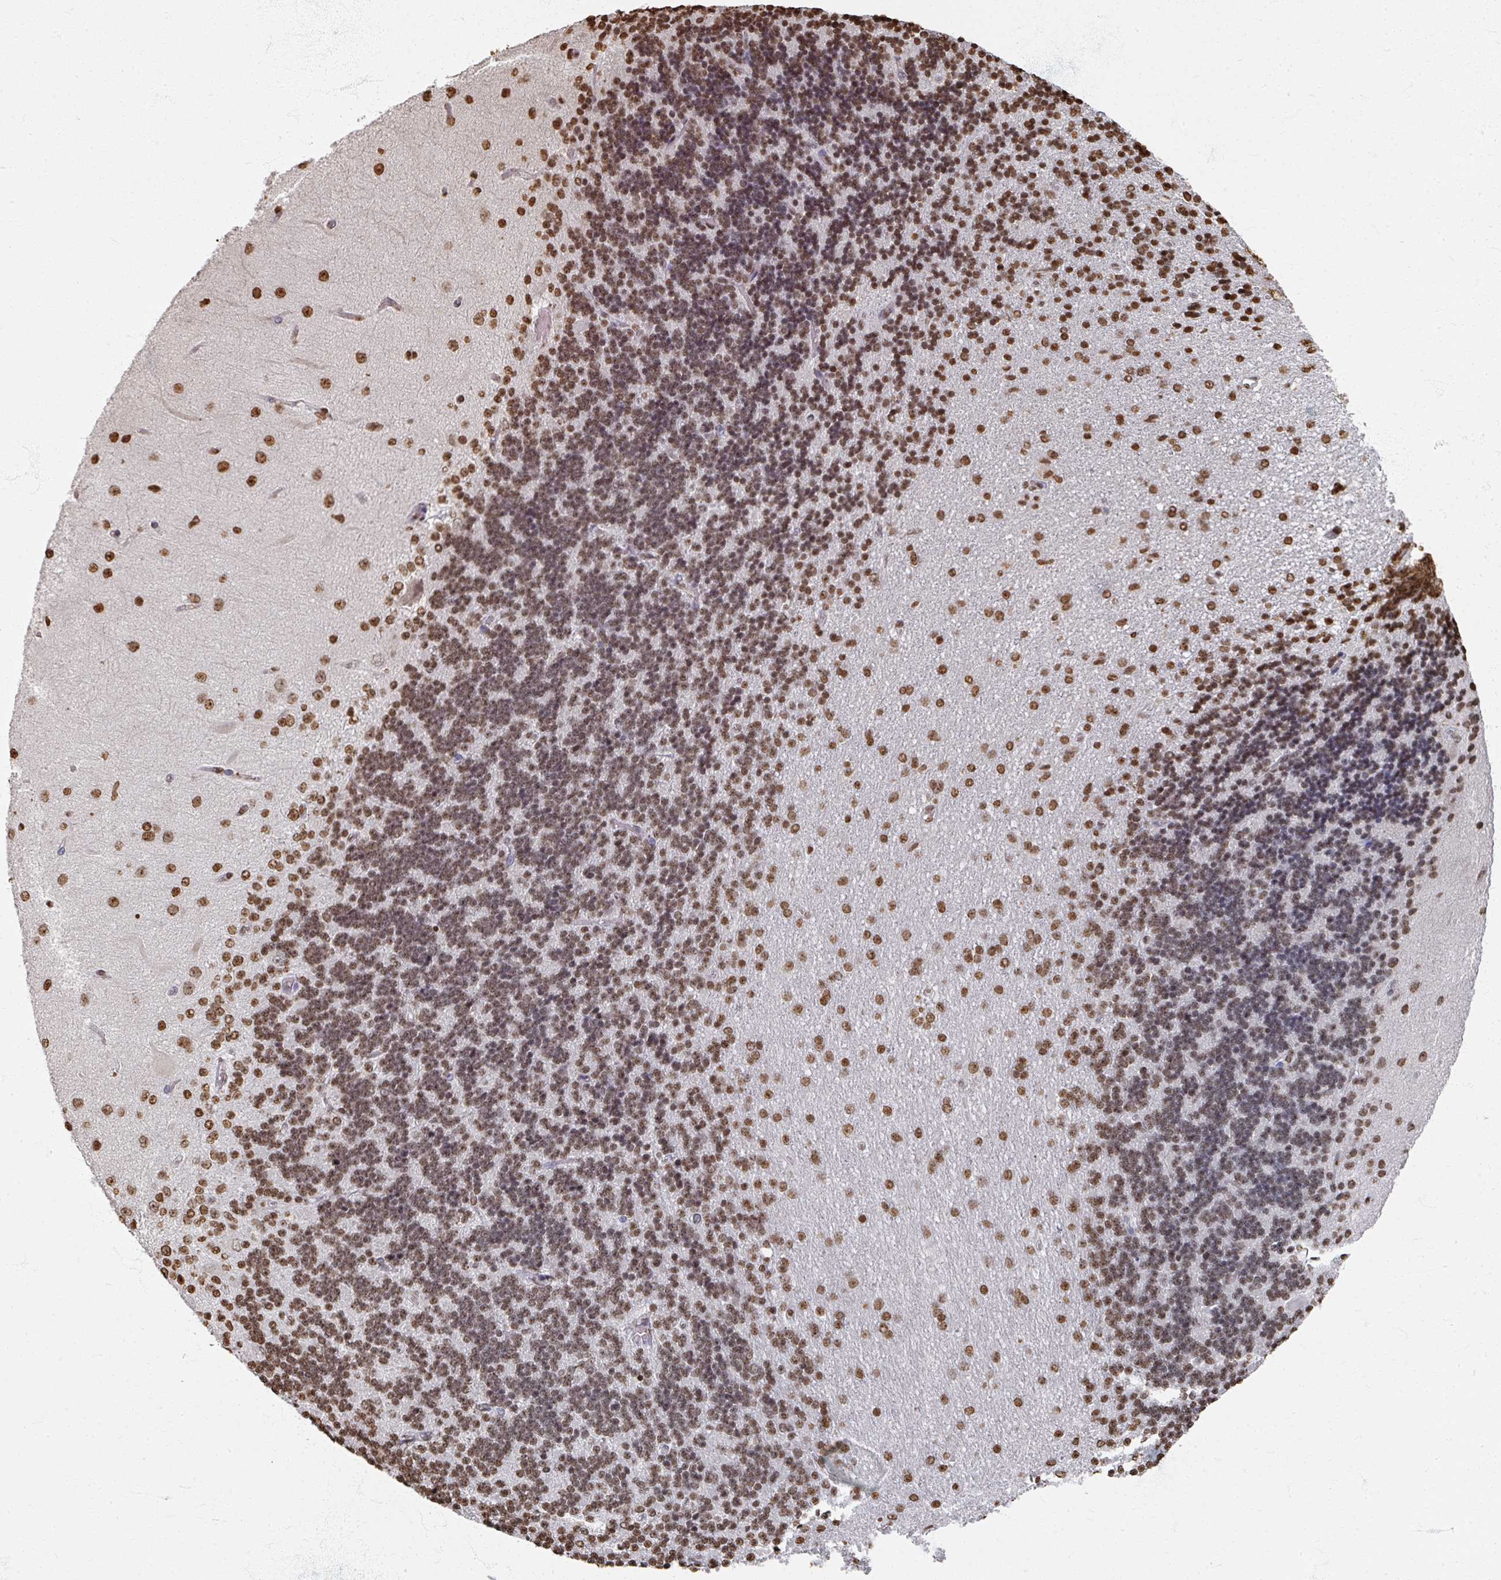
{"staining": {"intensity": "moderate", "quantity": ">75%", "location": "nuclear"}, "tissue": "cerebellum", "cell_type": "Cells in granular layer", "image_type": "normal", "snomed": [{"axis": "morphology", "description": "Normal tissue, NOS"}, {"axis": "topography", "description": "Cerebellum"}], "caption": "Protein expression analysis of benign cerebellum shows moderate nuclear staining in approximately >75% of cells in granular layer. (DAB IHC, brown staining for protein, blue staining for nuclei).", "gene": "DCUN1D5", "patient": {"sex": "female", "age": 29}}